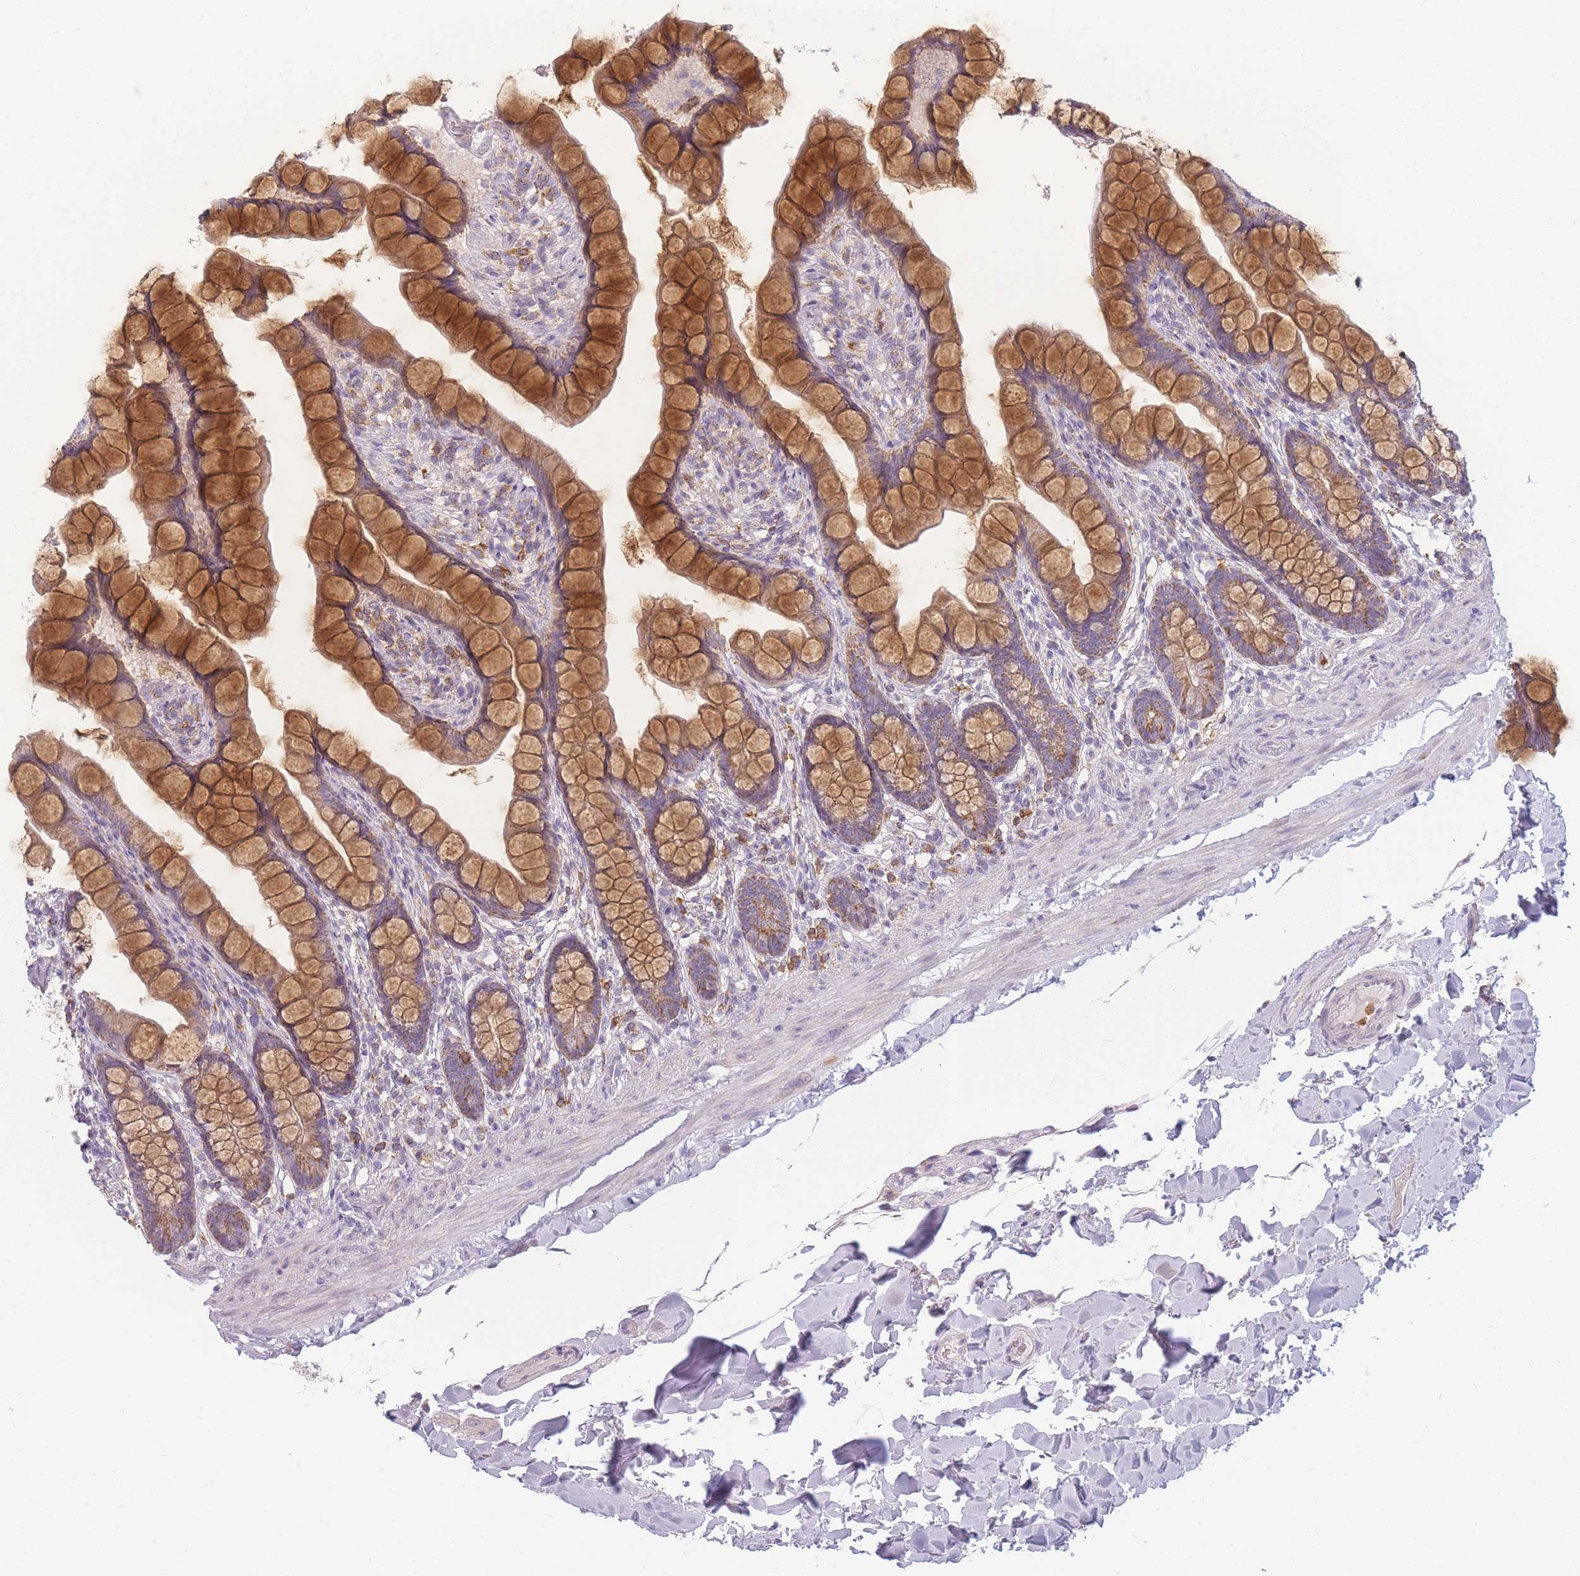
{"staining": {"intensity": "moderate", "quantity": ">75%", "location": "cytoplasmic/membranous"}, "tissue": "small intestine", "cell_type": "Glandular cells", "image_type": "normal", "snomed": [{"axis": "morphology", "description": "Normal tissue, NOS"}, {"axis": "topography", "description": "Small intestine"}], "caption": "Protein expression analysis of unremarkable small intestine demonstrates moderate cytoplasmic/membranous positivity in approximately >75% of glandular cells.", "gene": "PRAM1", "patient": {"sex": "male", "age": 70}}